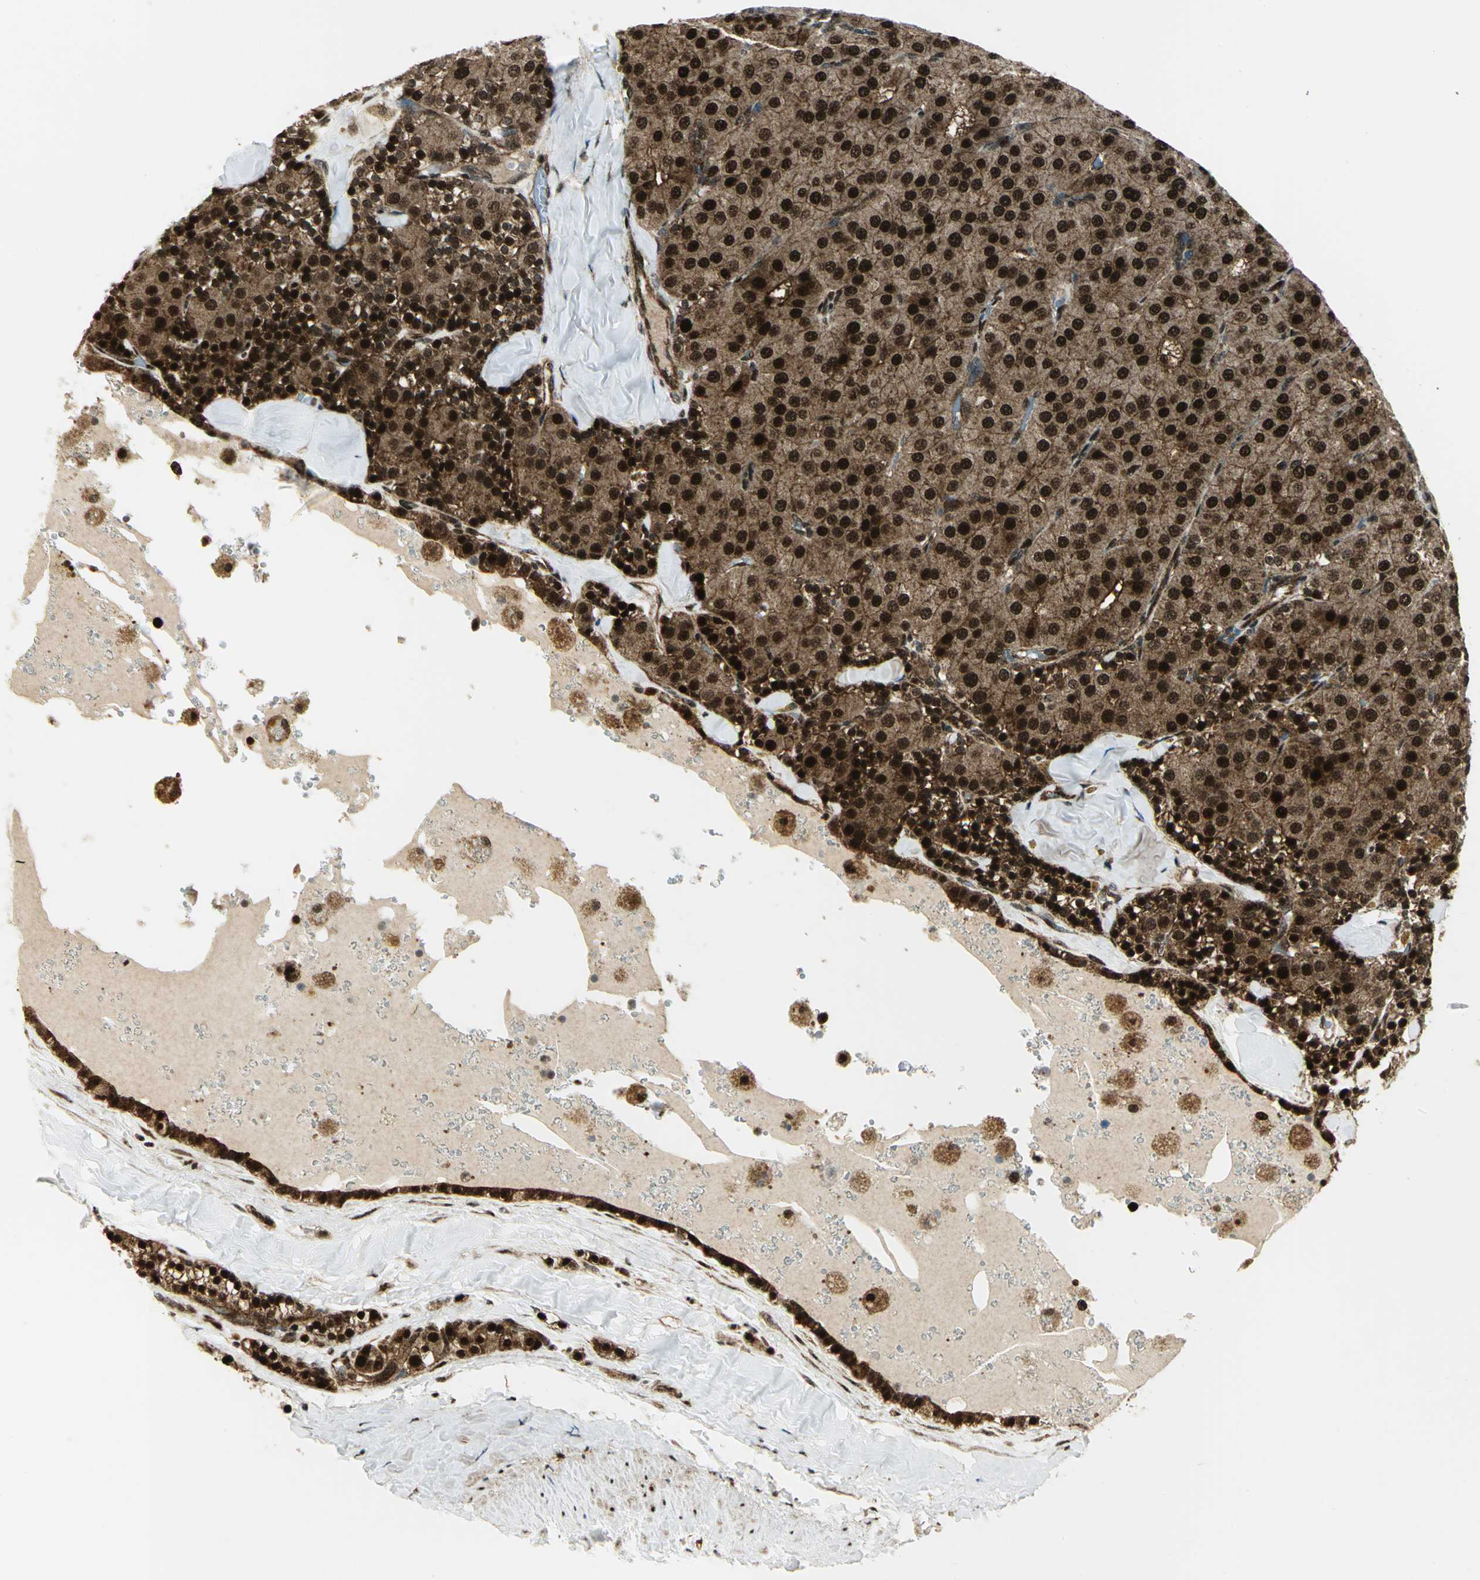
{"staining": {"intensity": "strong", "quantity": ">75%", "location": "cytoplasmic/membranous,nuclear"}, "tissue": "parathyroid gland", "cell_type": "Glandular cells", "image_type": "normal", "snomed": [{"axis": "morphology", "description": "Normal tissue, NOS"}, {"axis": "morphology", "description": "Adenoma, NOS"}, {"axis": "topography", "description": "Parathyroid gland"}], "caption": "Immunohistochemistry (IHC) staining of unremarkable parathyroid gland, which reveals high levels of strong cytoplasmic/membranous,nuclear positivity in approximately >75% of glandular cells indicating strong cytoplasmic/membranous,nuclear protein expression. The staining was performed using DAB (3,3'-diaminobenzidine) (brown) for protein detection and nuclei were counterstained in hematoxylin (blue).", "gene": "COPS5", "patient": {"sex": "female", "age": 86}}